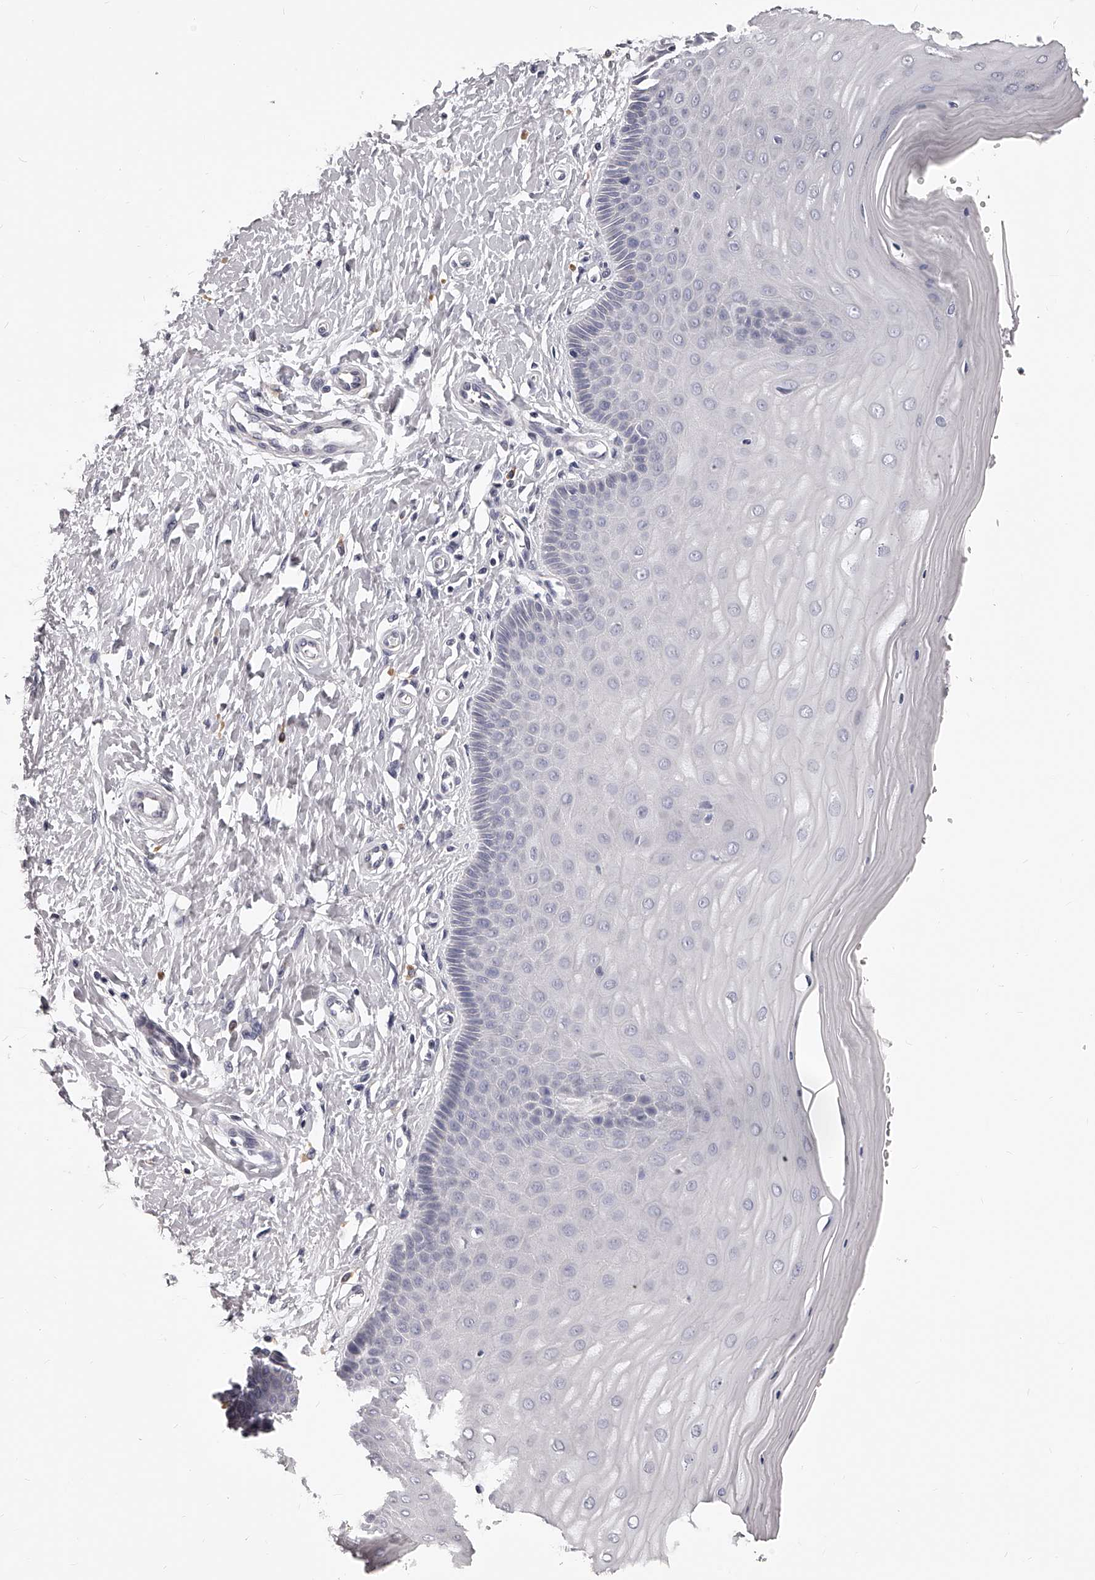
{"staining": {"intensity": "weak", "quantity": "<25%", "location": "cytoplasmic/membranous"}, "tissue": "cervix", "cell_type": "Glandular cells", "image_type": "normal", "snomed": [{"axis": "morphology", "description": "Normal tissue, NOS"}, {"axis": "topography", "description": "Cervix"}], "caption": "Protein analysis of unremarkable cervix shows no significant expression in glandular cells.", "gene": "DMRT1", "patient": {"sex": "female", "age": 55}}